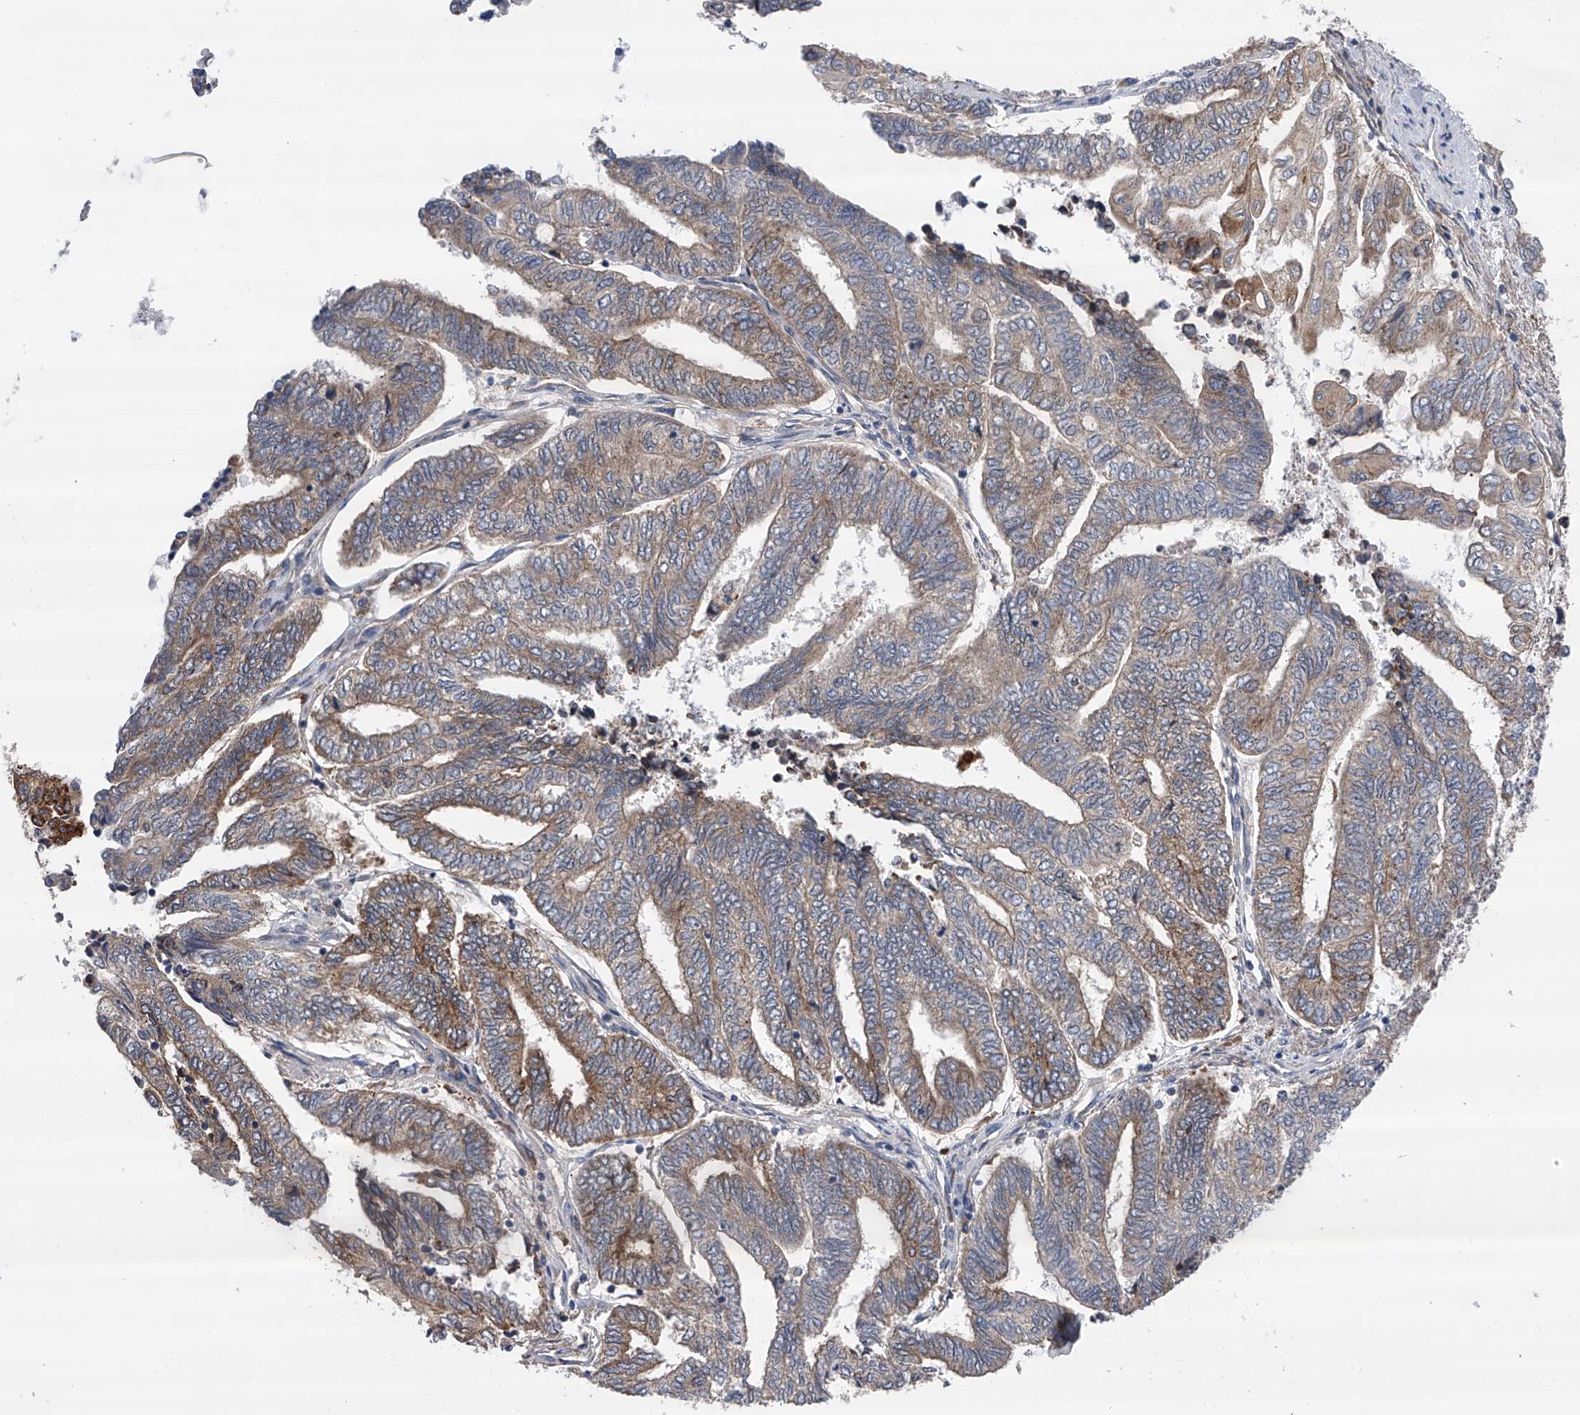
{"staining": {"intensity": "moderate", "quantity": ">75%", "location": "cytoplasmic/membranous"}, "tissue": "endometrial cancer", "cell_type": "Tumor cells", "image_type": "cancer", "snomed": [{"axis": "morphology", "description": "Adenocarcinoma, NOS"}, {"axis": "topography", "description": "Uterus"}, {"axis": "topography", "description": "Endometrium"}], "caption": "Immunohistochemistry (IHC) of human endometrial adenocarcinoma reveals medium levels of moderate cytoplasmic/membranous staining in about >75% of tumor cells. Nuclei are stained in blue.", "gene": "SPOCK1", "patient": {"sex": "female", "age": 70}}